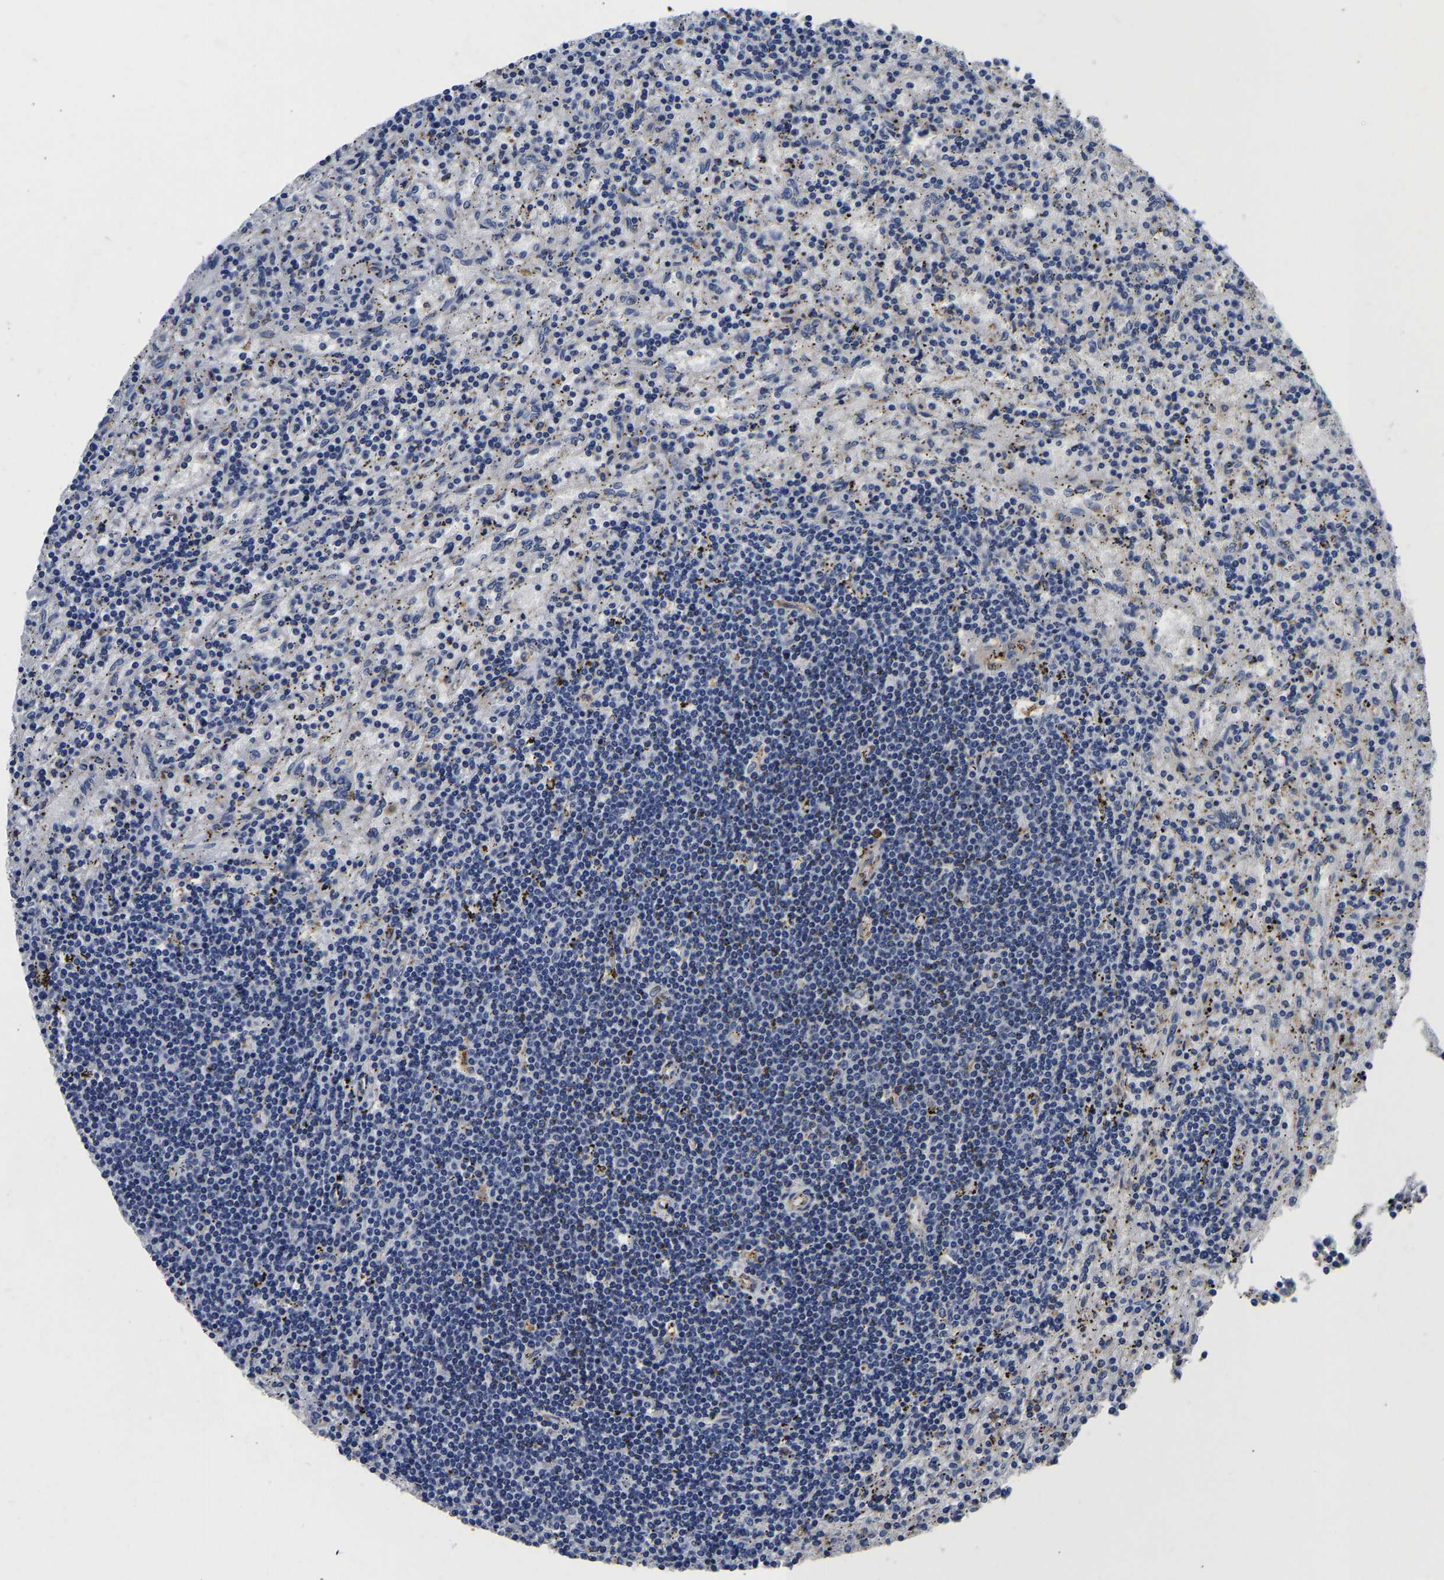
{"staining": {"intensity": "negative", "quantity": "none", "location": "none"}, "tissue": "lymphoma", "cell_type": "Tumor cells", "image_type": "cancer", "snomed": [{"axis": "morphology", "description": "Malignant lymphoma, non-Hodgkin's type, Low grade"}, {"axis": "topography", "description": "Spleen"}], "caption": "A high-resolution photomicrograph shows IHC staining of low-grade malignant lymphoma, non-Hodgkin's type, which demonstrates no significant expression in tumor cells. The staining was performed using DAB to visualize the protein expression in brown, while the nuclei were stained in blue with hematoxylin (Magnification: 20x).", "gene": "GRN", "patient": {"sex": "male", "age": 76}}